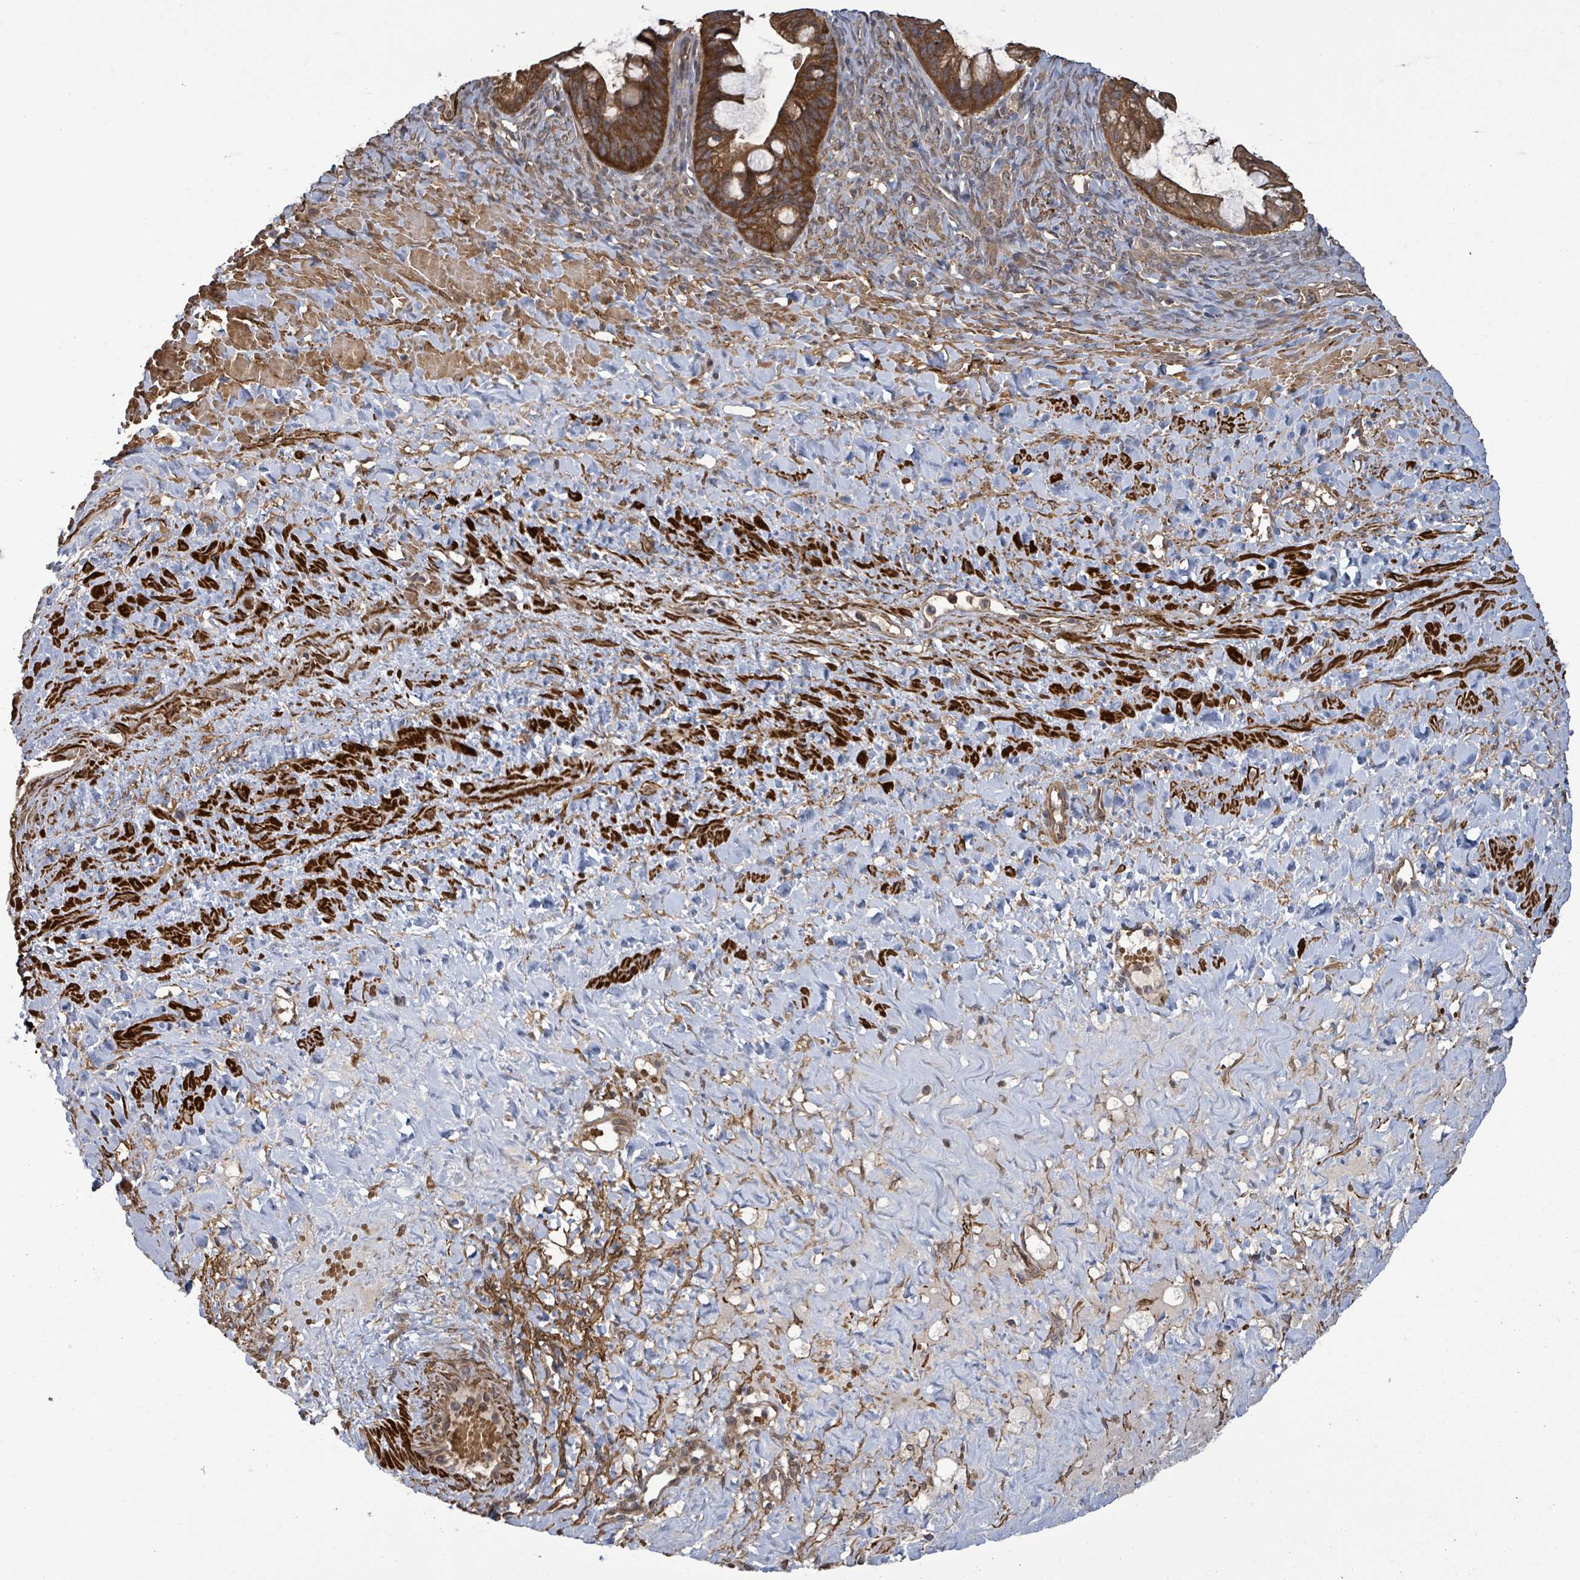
{"staining": {"intensity": "moderate", "quantity": ">75%", "location": "cytoplasmic/membranous"}, "tissue": "ovarian cancer", "cell_type": "Tumor cells", "image_type": "cancer", "snomed": [{"axis": "morphology", "description": "Cystadenocarcinoma, mucinous, NOS"}, {"axis": "topography", "description": "Ovary"}], "caption": "Mucinous cystadenocarcinoma (ovarian) stained with a brown dye shows moderate cytoplasmic/membranous positive staining in about >75% of tumor cells.", "gene": "MAP3K6", "patient": {"sex": "female", "age": 73}}